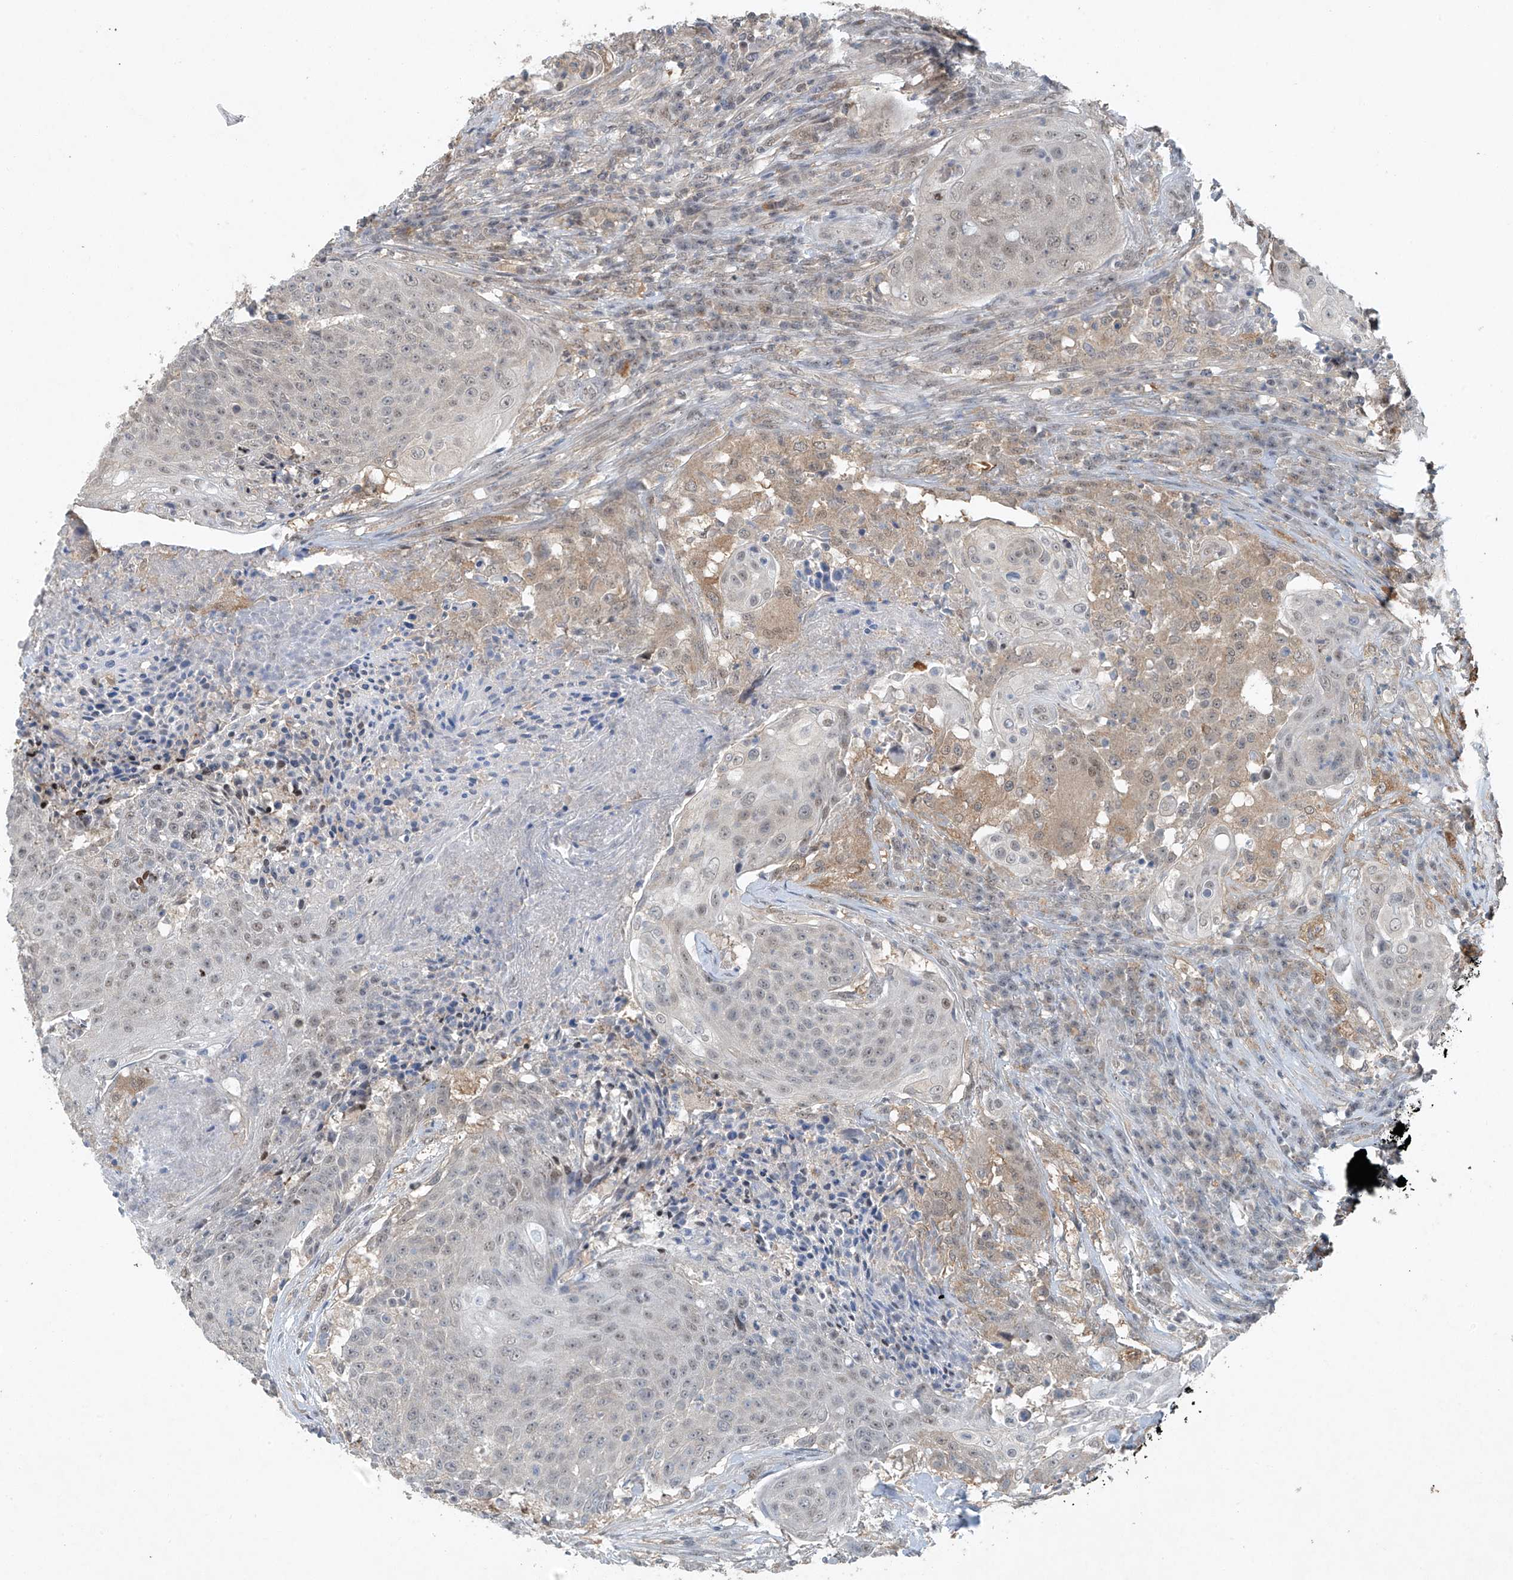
{"staining": {"intensity": "negative", "quantity": "none", "location": "none"}, "tissue": "urothelial cancer", "cell_type": "Tumor cells", "image_type": "cancer", "snomed": [{"axis": "morphology", "description": "Urothelial carcinoma, High grade"}, {"axis": "topography", "description": "Urinary bladder"}], "caption": "DAB immunohistochemical staining of human urothelial cancer exhibits no significant expression in tumor cells.", "gene": "TAF8", "patient": {"sex": "female", "age": 63}}